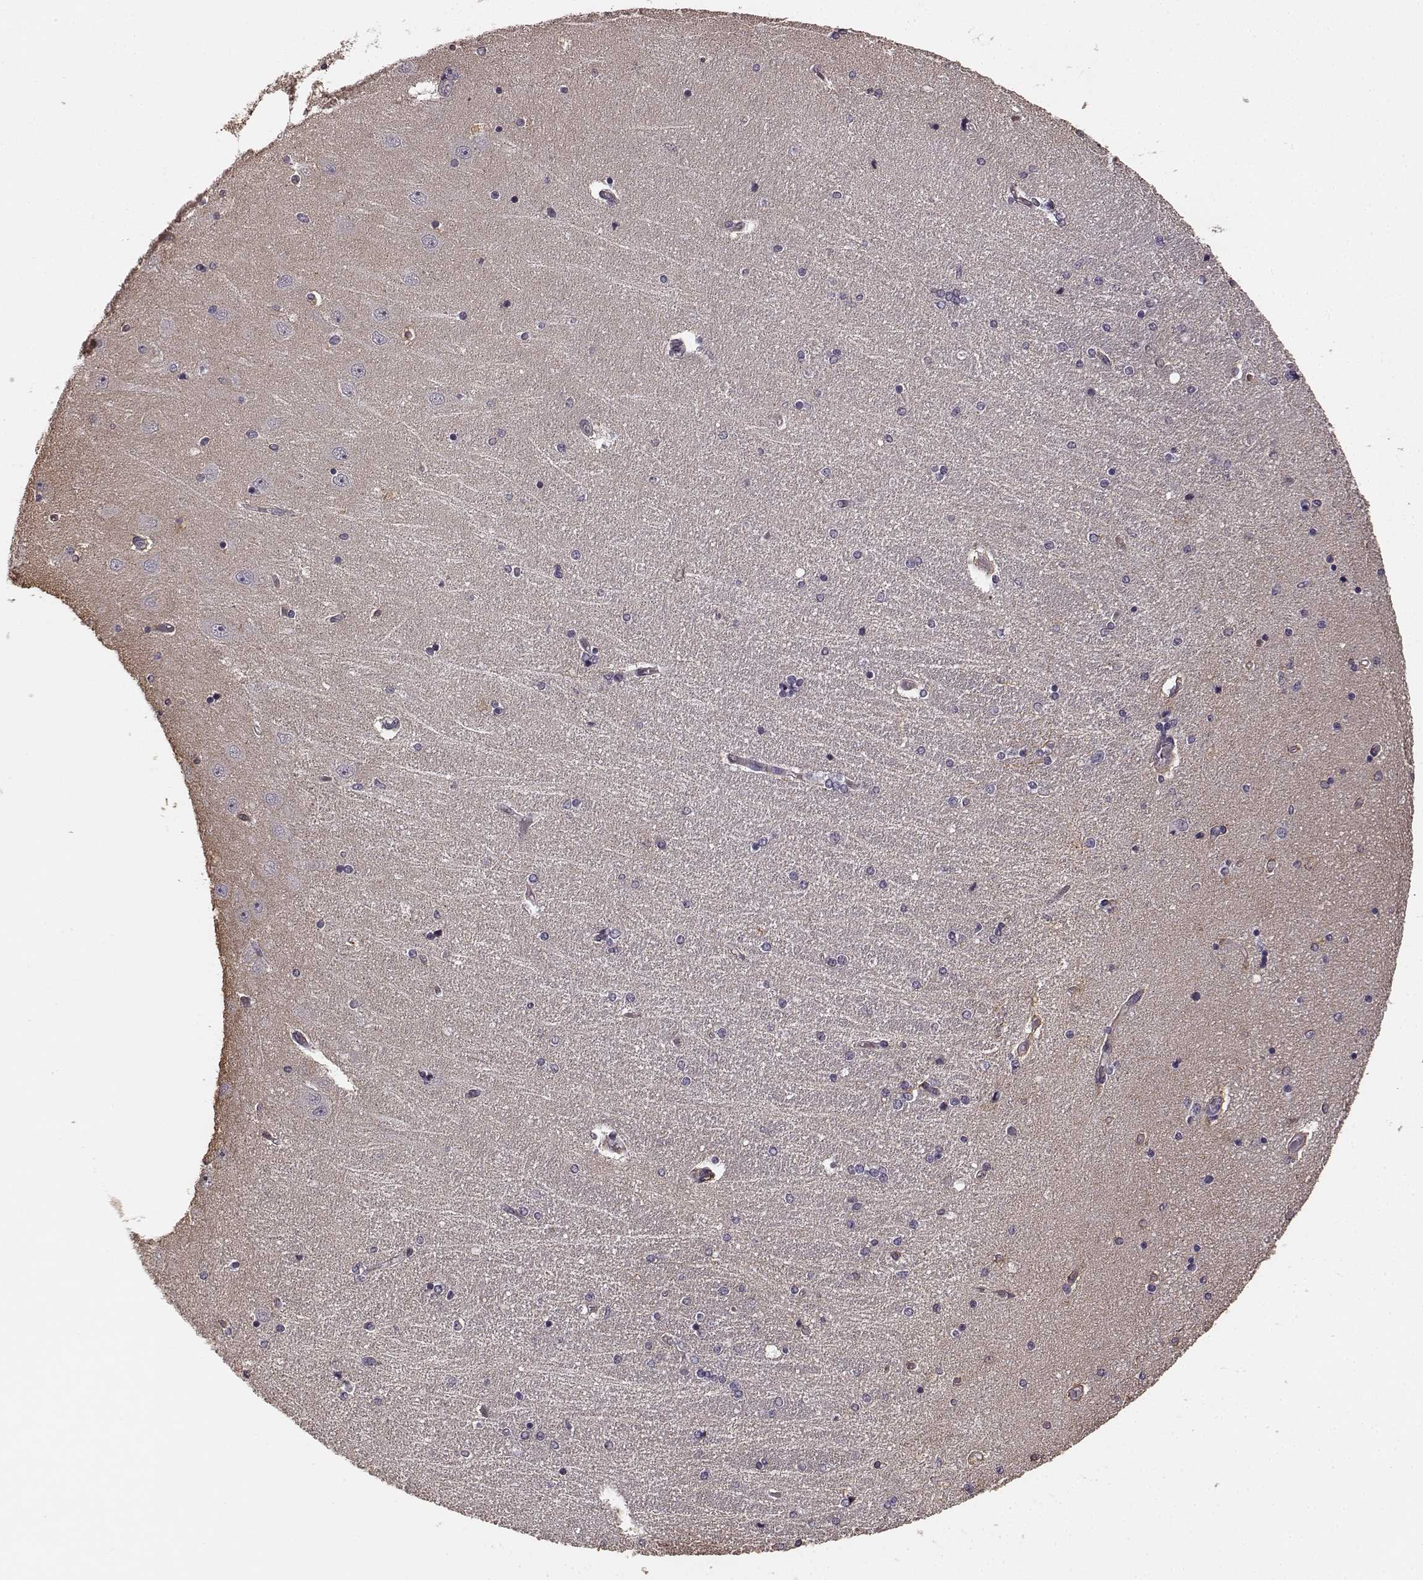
{"staining": {"intensity": "negative", "quantity": "none", "location": "none"}, "tissue": "hippocampus", "cell_type": "Glial cells", "image_type": "normal", "snomed": [{"axis": "morphology", "description": "Normal tissue, NOS"}, {"axis": "topography", "description": "Hippocampus"}], "caption": "Glial cells show no significant protein staining in benign hippocampus.", "gene": "RIT2", "patient": {"sex": "female", "age": 54}}